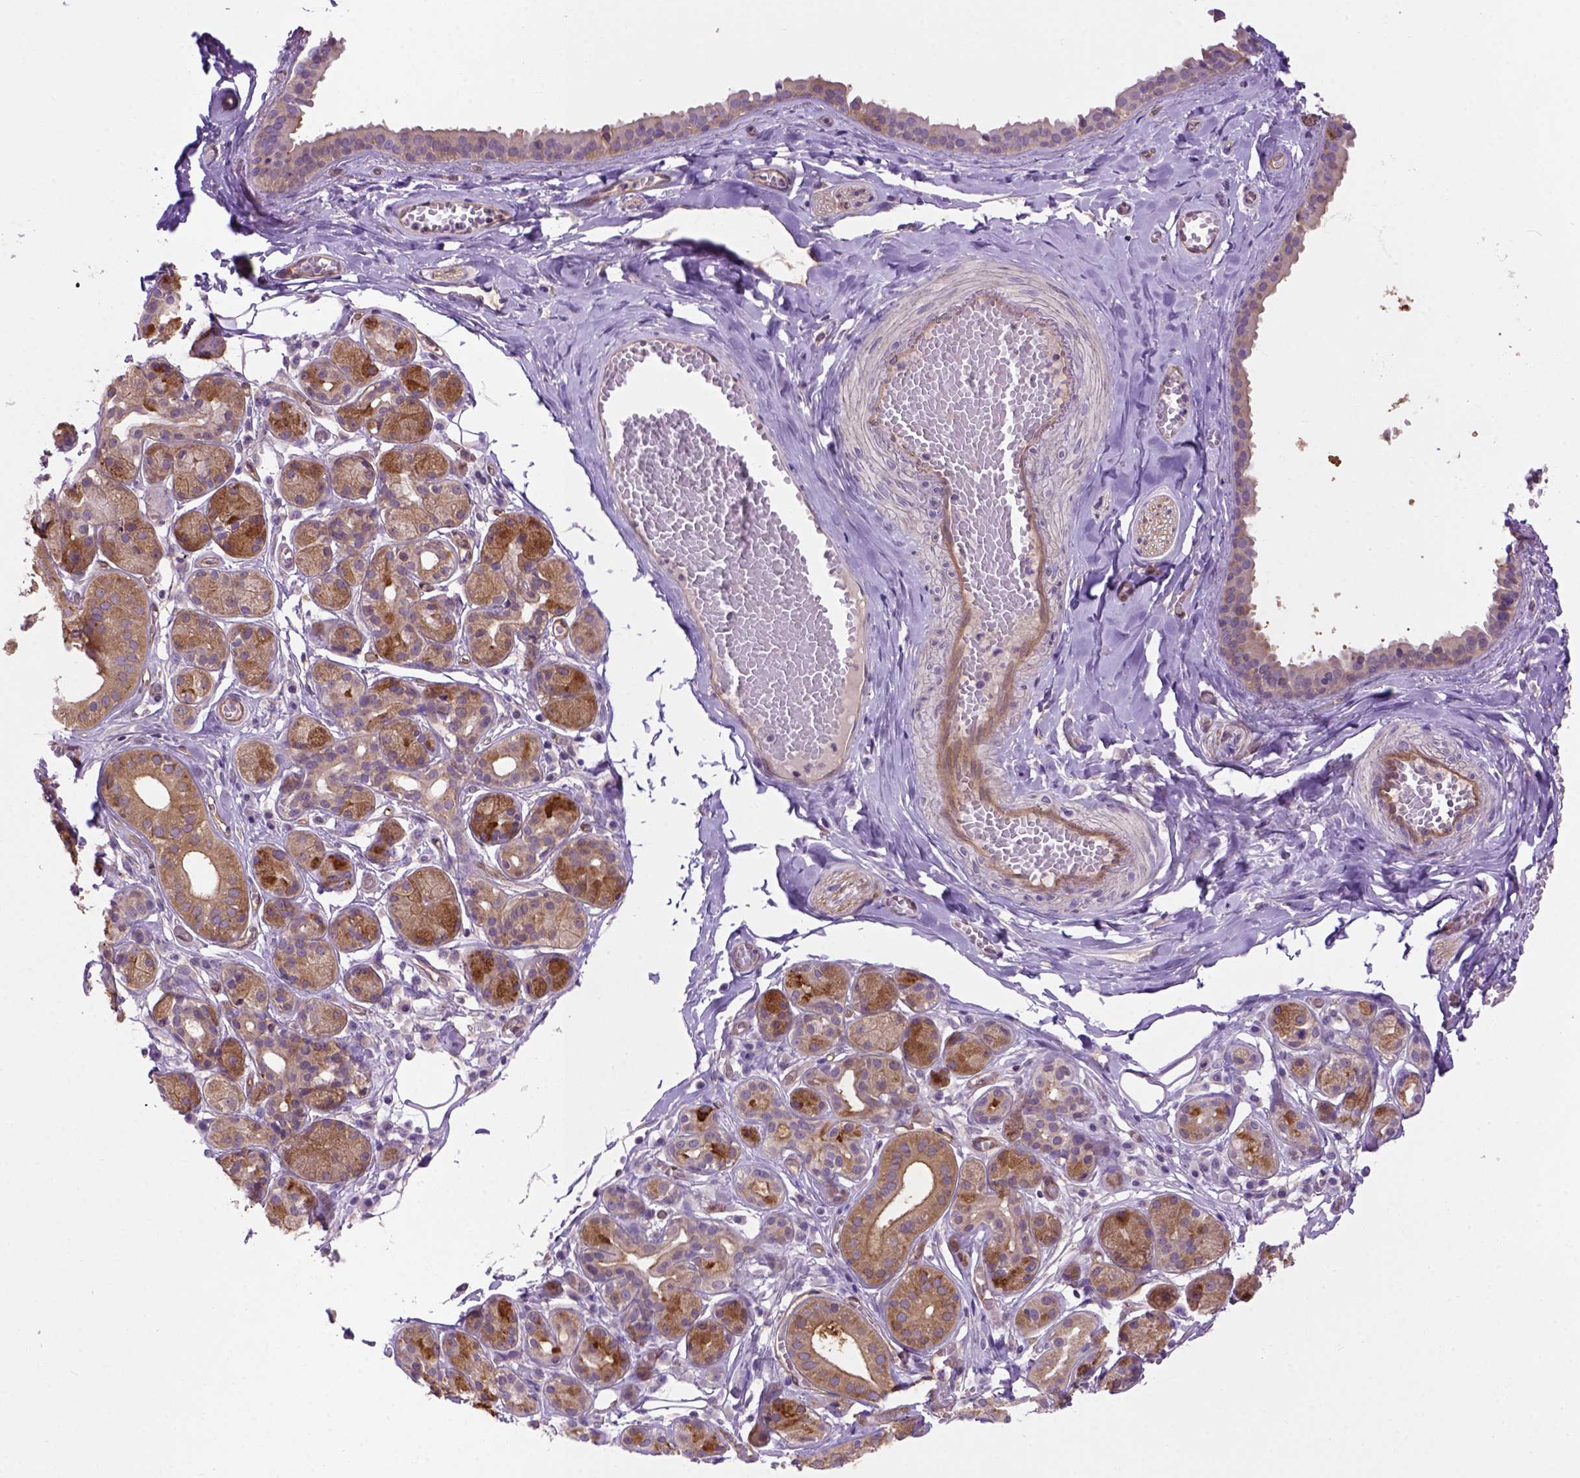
{"staining": {"intensity": "moderate", "quantity": ">75%", "location": "cytoplasmic/membranous"}, "tissue": "salivary gland", "cell_type": "Glandular cells", "image_type": "normal", "snomed": [{"axis": "morphology", "description": "Normal tissue, NOS"}, {"axis": "topography", "description": "Salivary gland"}, {"axis": "topography", "description": "Peripheral nerve tissue"}], "caption": "Protein staining reveals moderate cytoplasmic/membranous expression in about >75% of glandular cells in unremarkable salivary gland.", "gene": "CASKIN2", "patient": {"sex": "male", "age": 71}}